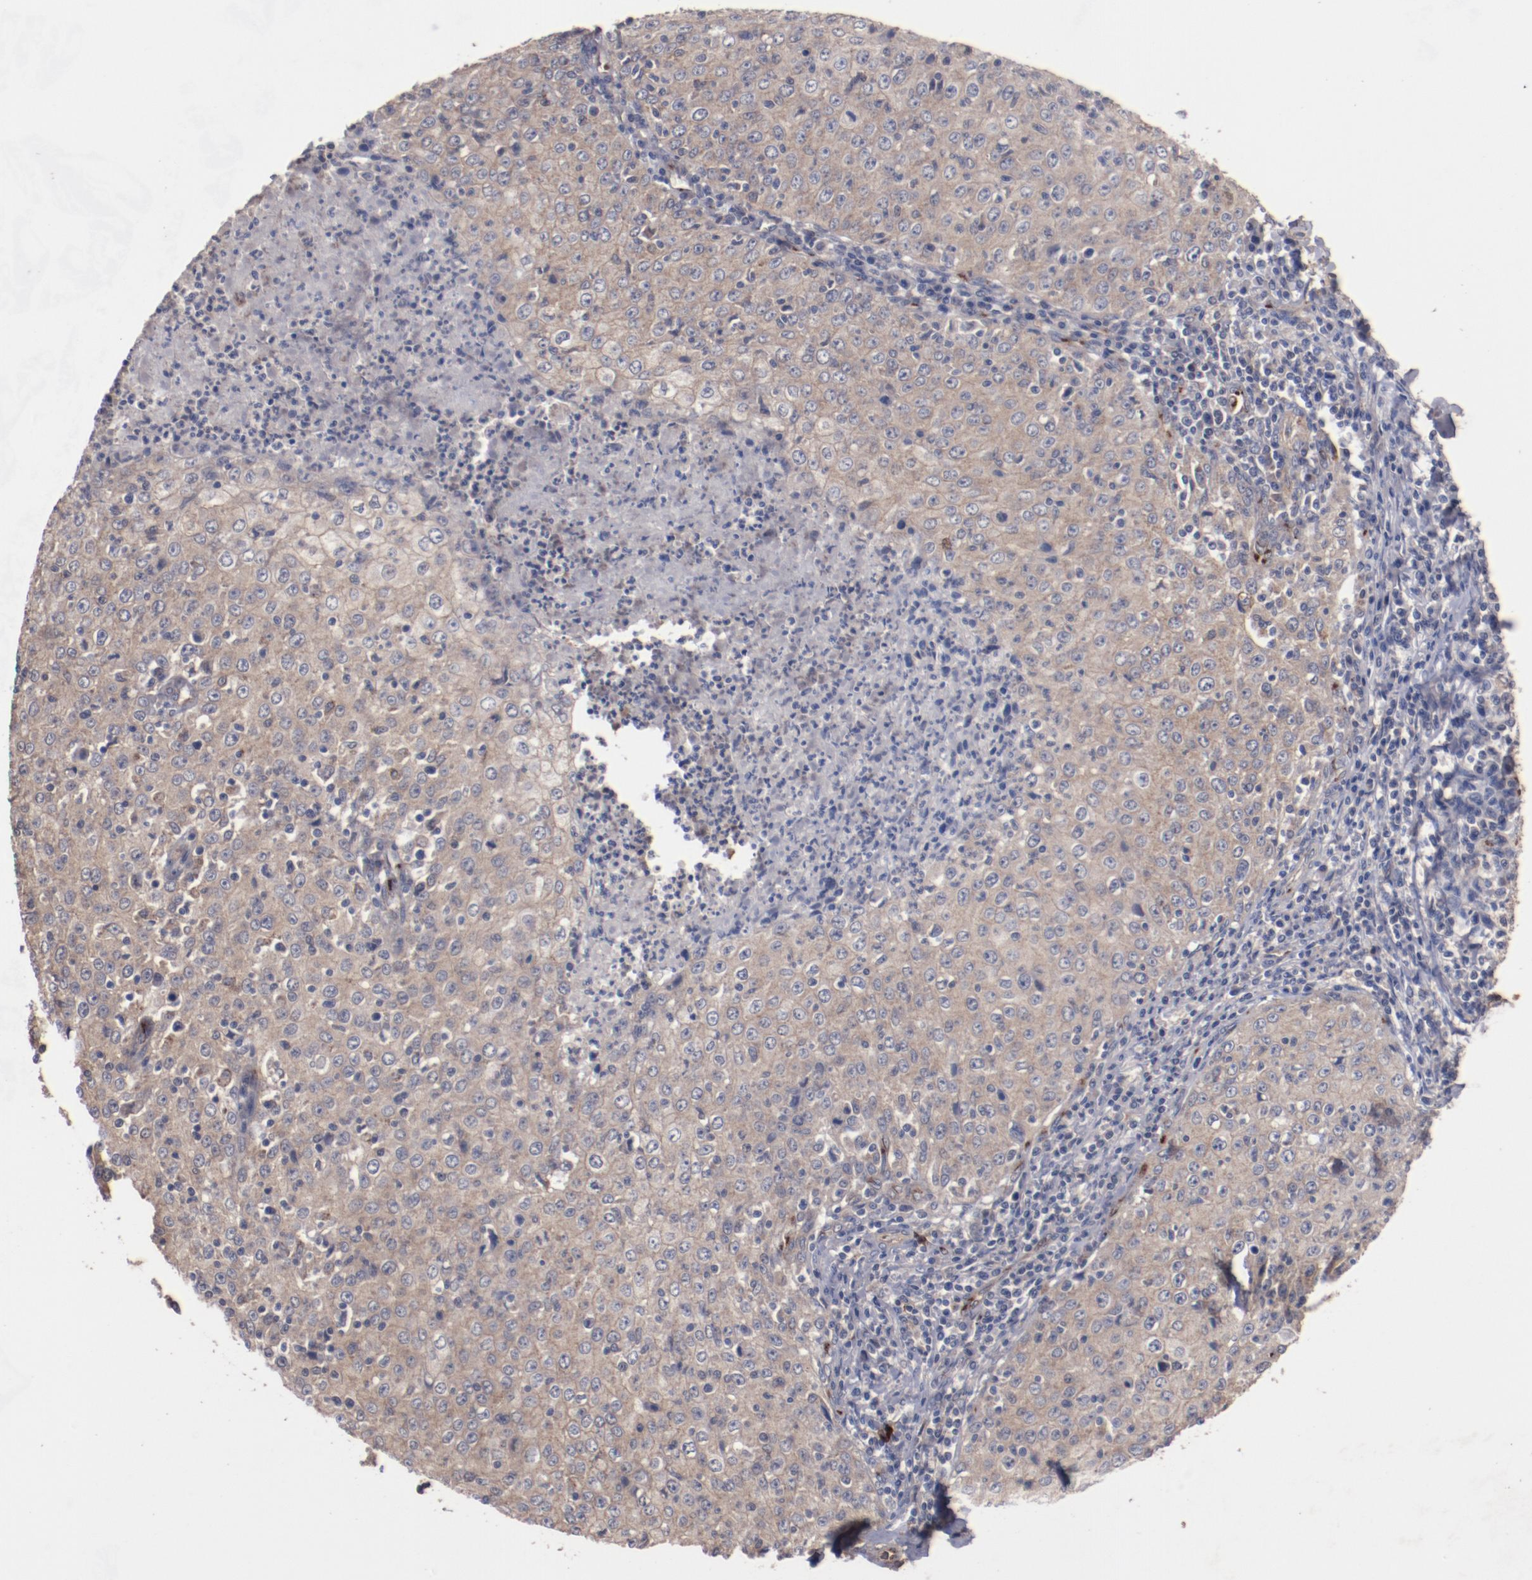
{"staining": {"intensity": "moderate", "quantity": ">75%", "location": "cytoplasmic/membranous"}, "tissue": "cervical cancer", "cell_type": "Tumor cells", "image_type": "cancer", "snomed": [{"axis": "morphology", "description": "Squamous cell carcinoma, NOS"}, {"axis": "topography", "description": "Cervix"}], "caption": "Tumor cells display medium levels of moderate cytoplasmic/membranous positivity in approximately >75% of cells in human cervical squamous cell carcinoma.", "gene": "DIPK2B", "patient": {"sex": "female", "age": 27}}